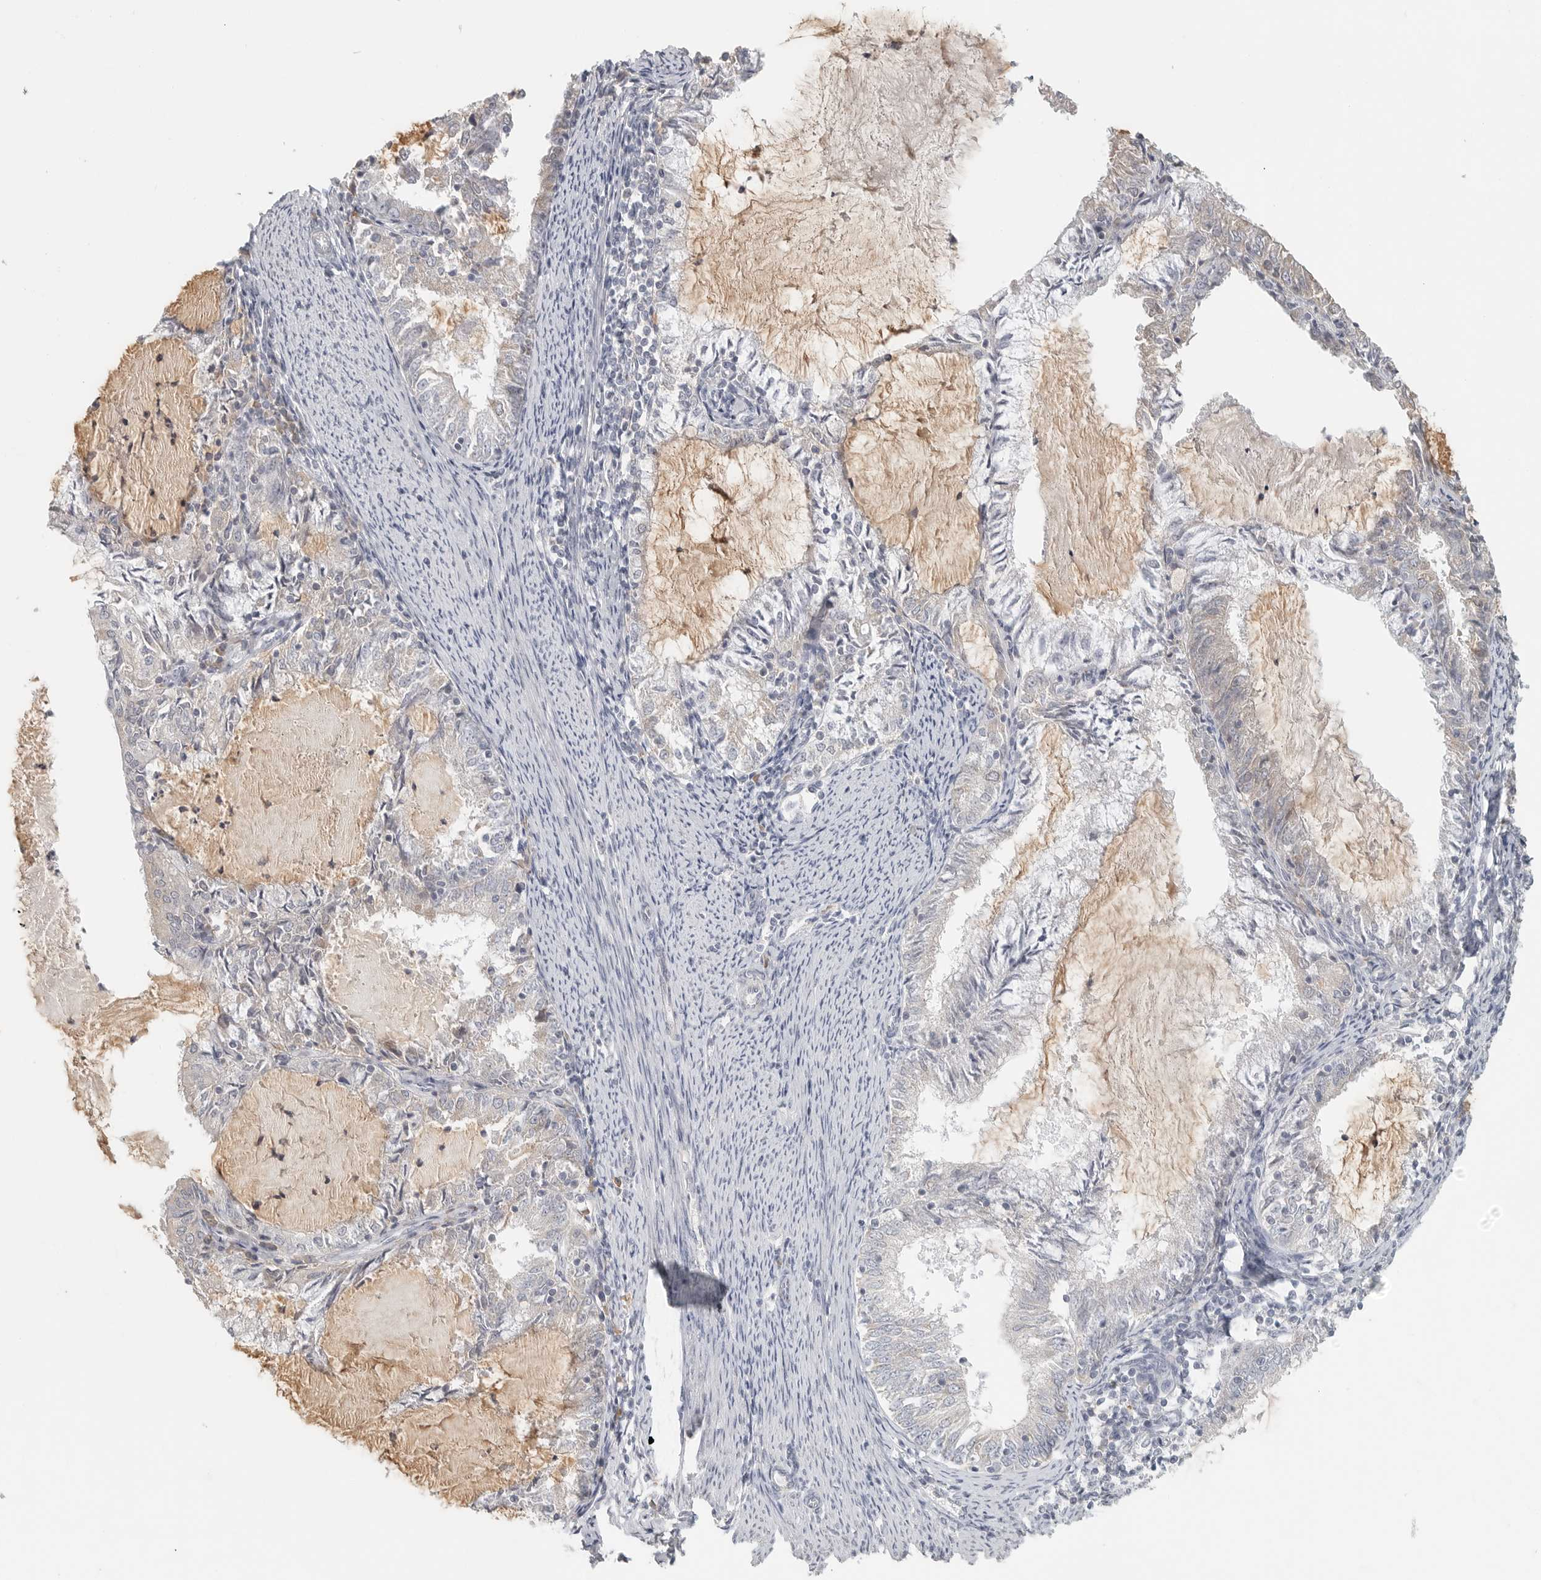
{"staining": {"intensity": "negative", "quantity": "none", "location": "none"}, "tissue": "endometrial cancer", "cell_type": "Tumor cells", "image_type": "cancer", "snomed": [{"axis": "morphology", "description": "Adenocarcinoma, NOS"}, {"axis": "topography", "description": "Endometrium"}], "caption": "Tumor cells are negative for protein expression in human adenocarcinoma (endometrial). (Stains: DAB (3,3'-diaminobenzidine) immunohistochemistry (IHC) with hematoxylin counter stain, Microscopy: brightfield microscopy at high magnification).", "gene": "SLC25A36", "patient": {"sex": "female", "age": 57}}